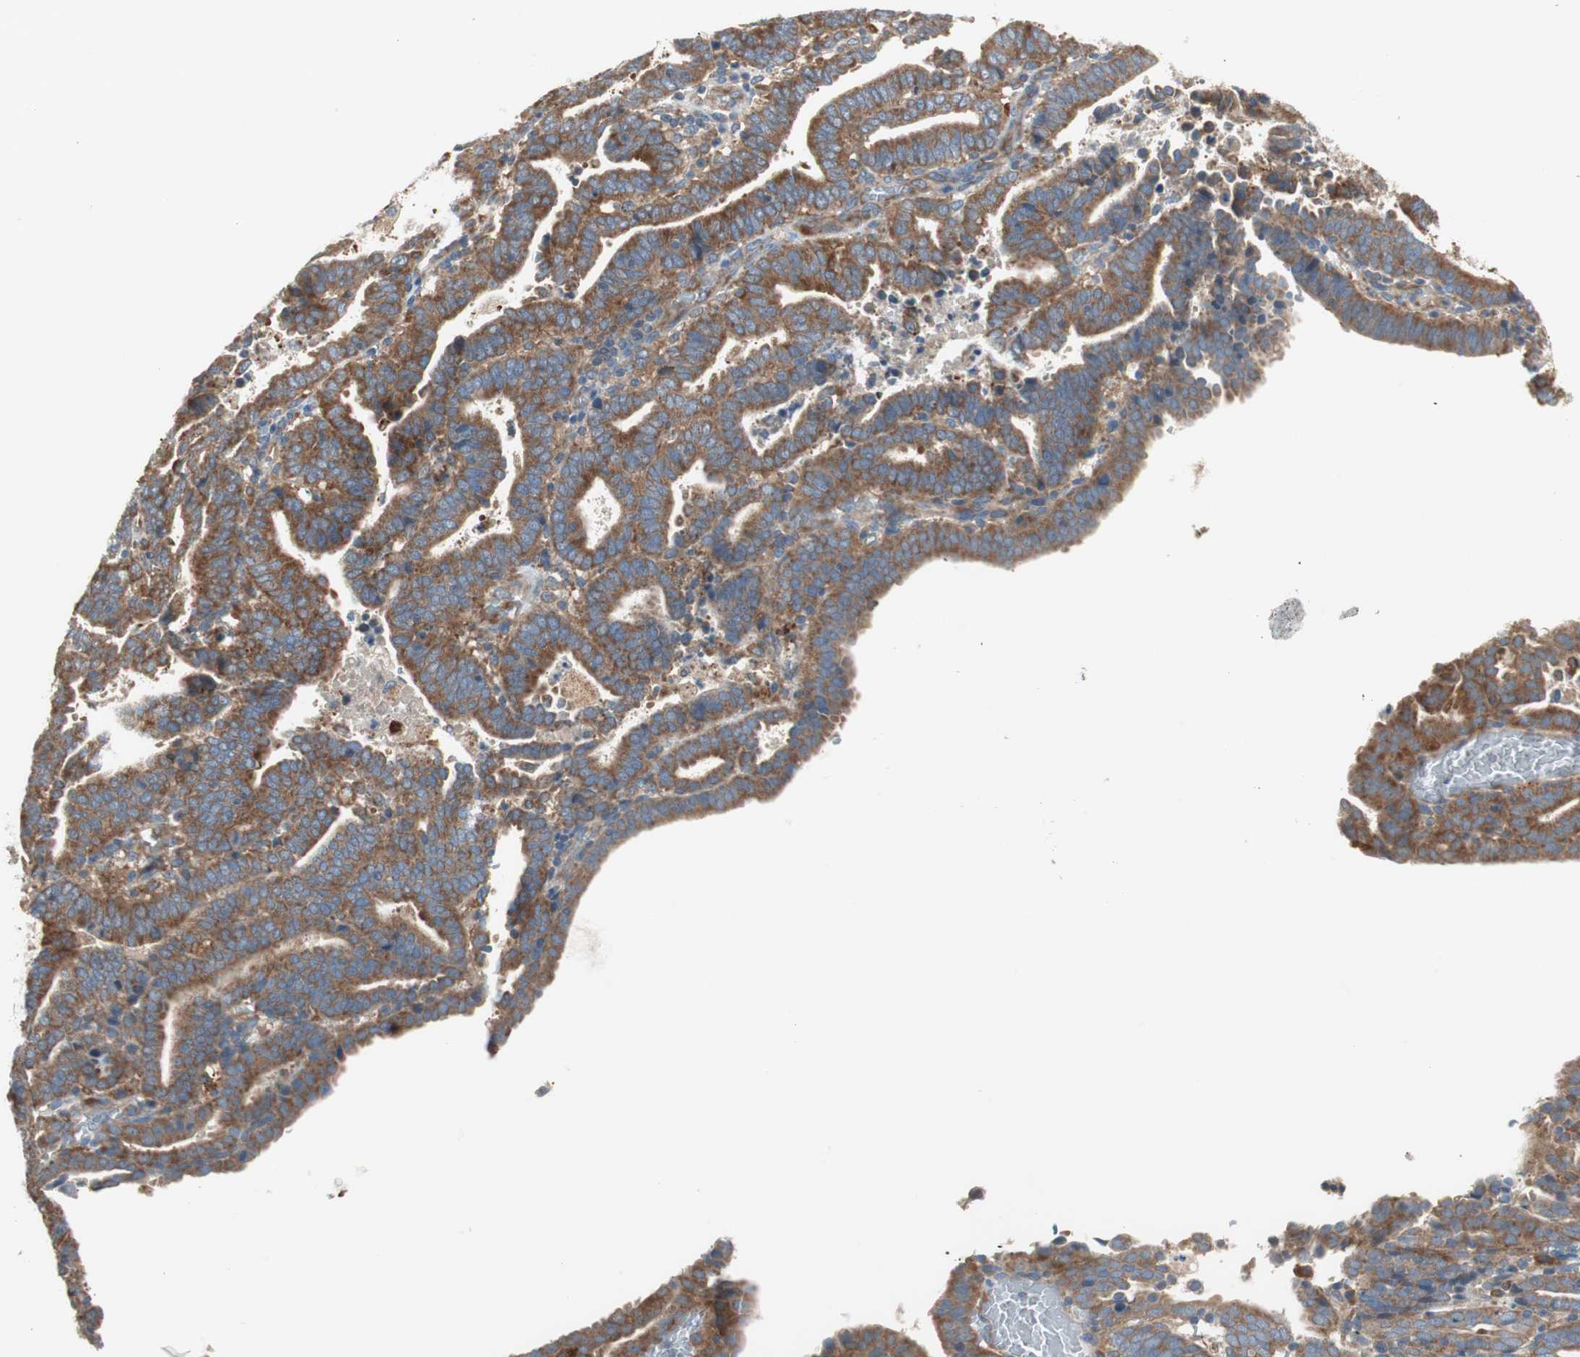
{"staining": {"intensity": "strong", "quantity": ">75%", "location": "cytoplasmic/membranous"}, "tissue": "endometrial cancer", "cell_type": "Tumor cells", "image_type": "cancer", "snomed": [{"axis": "morphology", "description": "Adenocarcinoma, NOS"}, {"axis": "topography", "description": "Uterus"}], "caption": "Protein positivity by immunohistochemistry (IHC) displays strong cytoplasmic/membranous staining in approximately >75% of tumor cells in endometrial cancer.", "gene": "RPL23", "patient": {"sex": "female", "age": 83}}